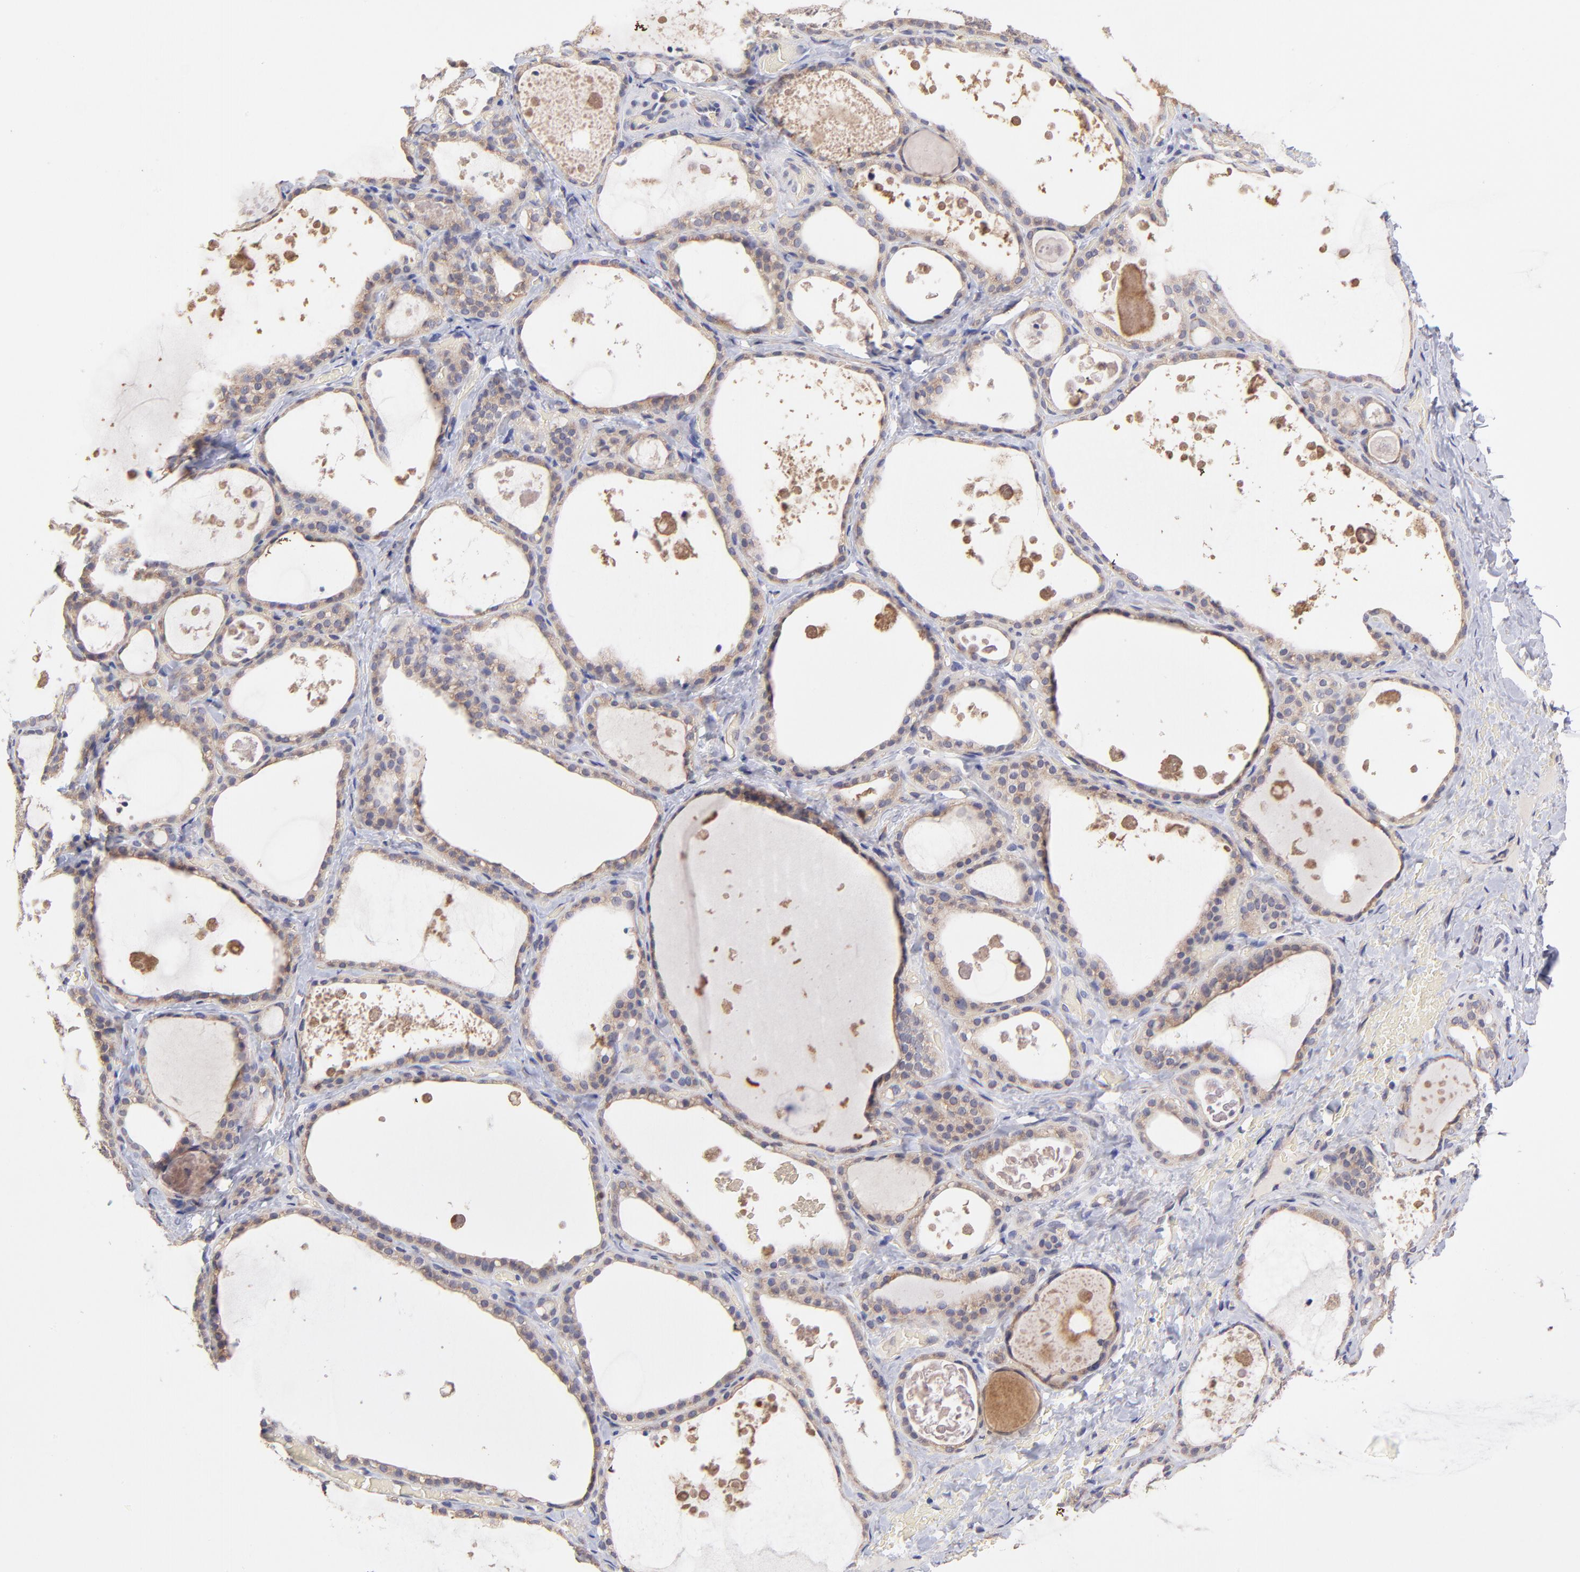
{"staining": {"intensity": "moderate", "quantity": ">75%", "location": "cytoplasmic/membranous"}, "tissue": "thyroid gland", "cell_type": "Glandular cells", "image_type": "normal", "snomed": [{"axis": "morphology", "description": "Normal tissue, NOS"}, {"axis": "topography", "description": "Thyroid gland"}], "caption": "An IHC photomicrograph of normal tissue is shown. Protein staining in brown shows moderate cytoplasmic/membranous positivity in thyroid gland within glandular cells.", "gene": "UBE2H", "patient": {"sex": "male", "age": 61}}